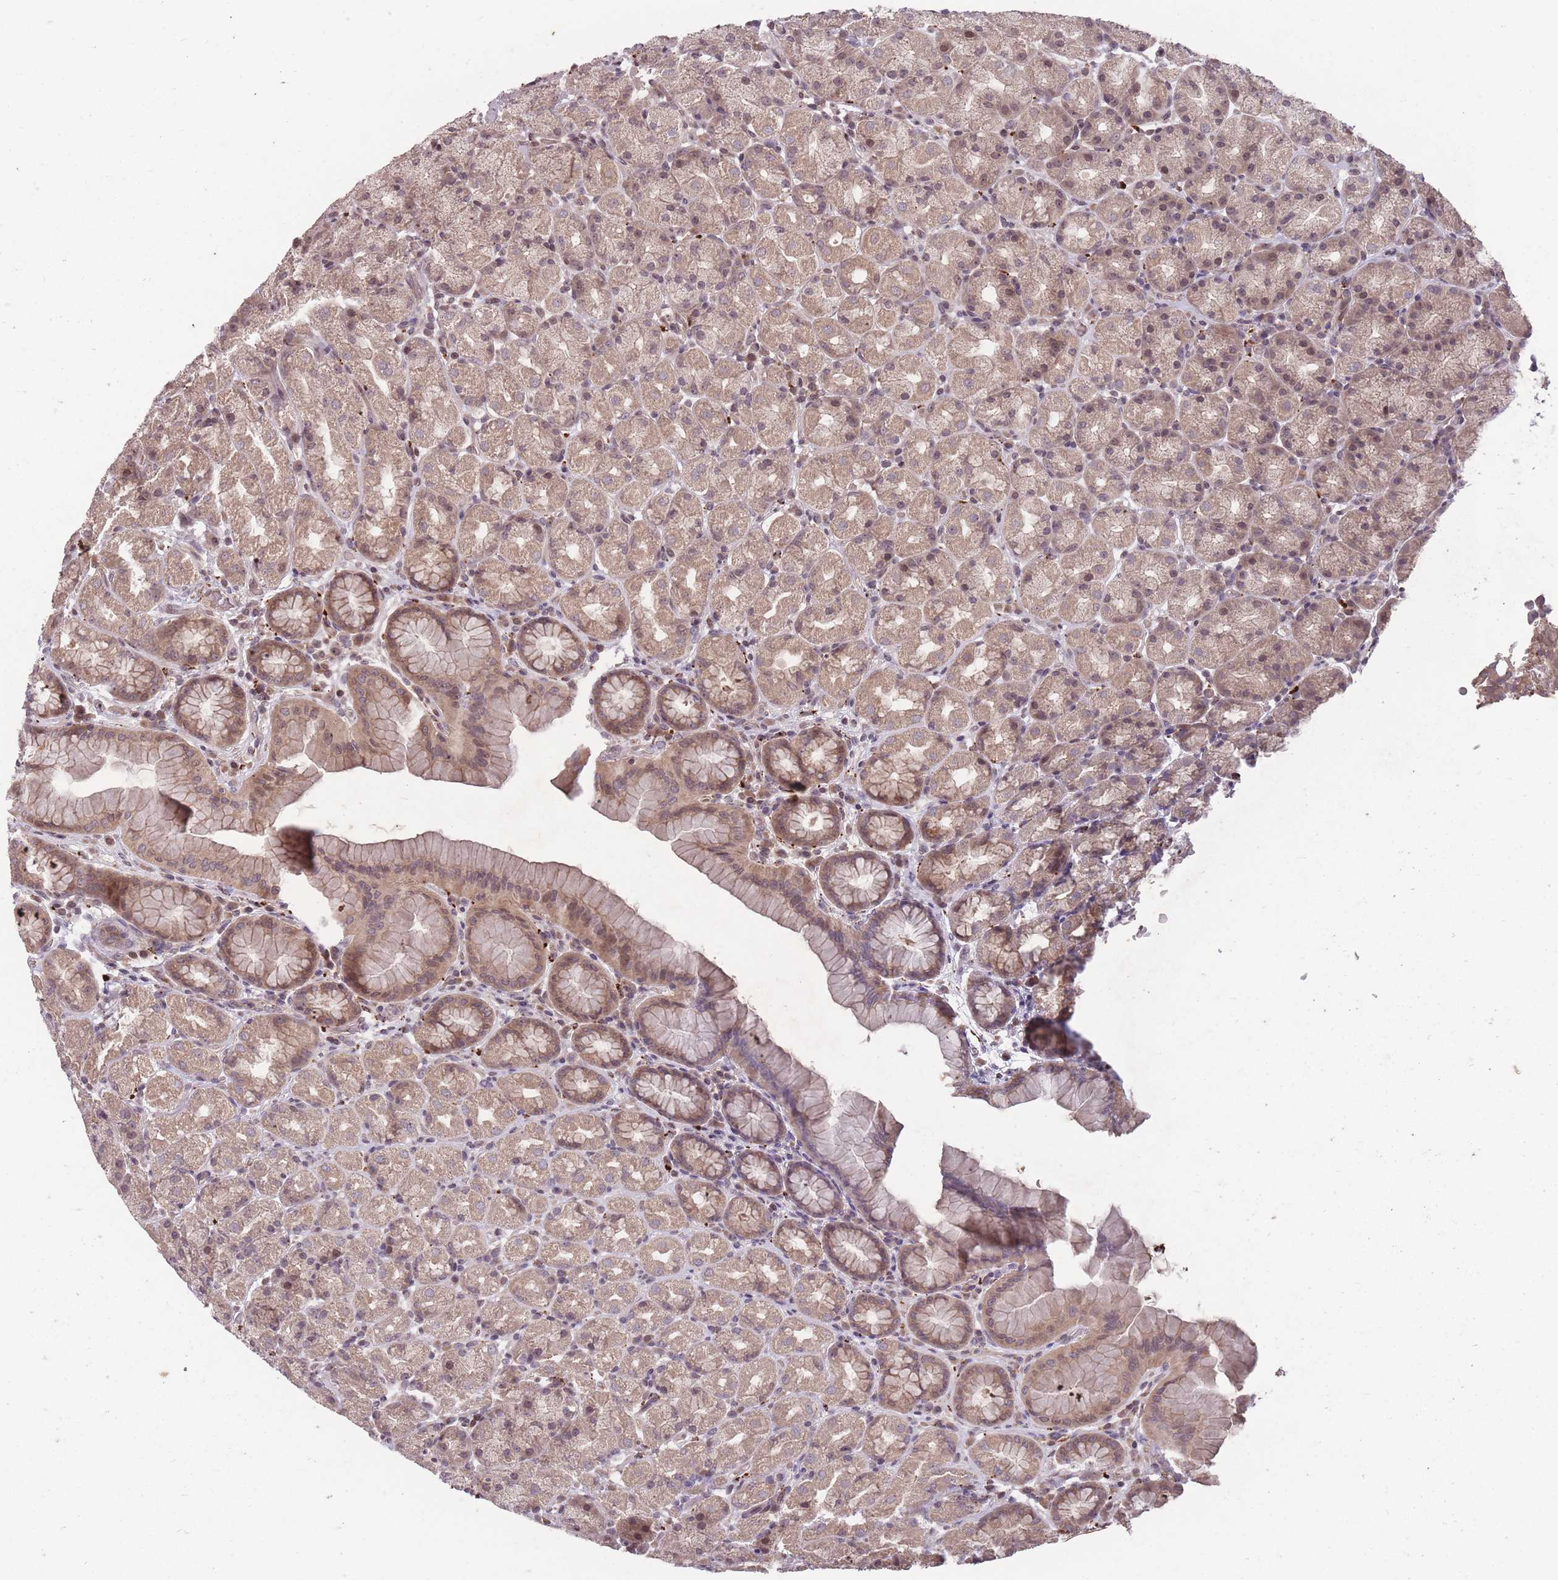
{"staining": {"intensity": "moderate", "quantity": ">75%", "location": "cytoplasmic/membranous,nuclear"}, "tissue": "stomach", "cell_type": "Glandular cells", "image_type": "normal", "snomed": [{"axis": "morphology", "description": "Normal tissue, NOS"}, {"axis": "topography", "description": "Stomach, upper"}, {"axis": "topography", "description": "Stomach"}], "caption": "Protein analysis of normal stomach exhibits moderate cytoplasmic/membranous,nuclear positivity in approximately >75% of glandular cells.", "gene": "GGT5", "patient": {"sex": "male", "age": 68}}